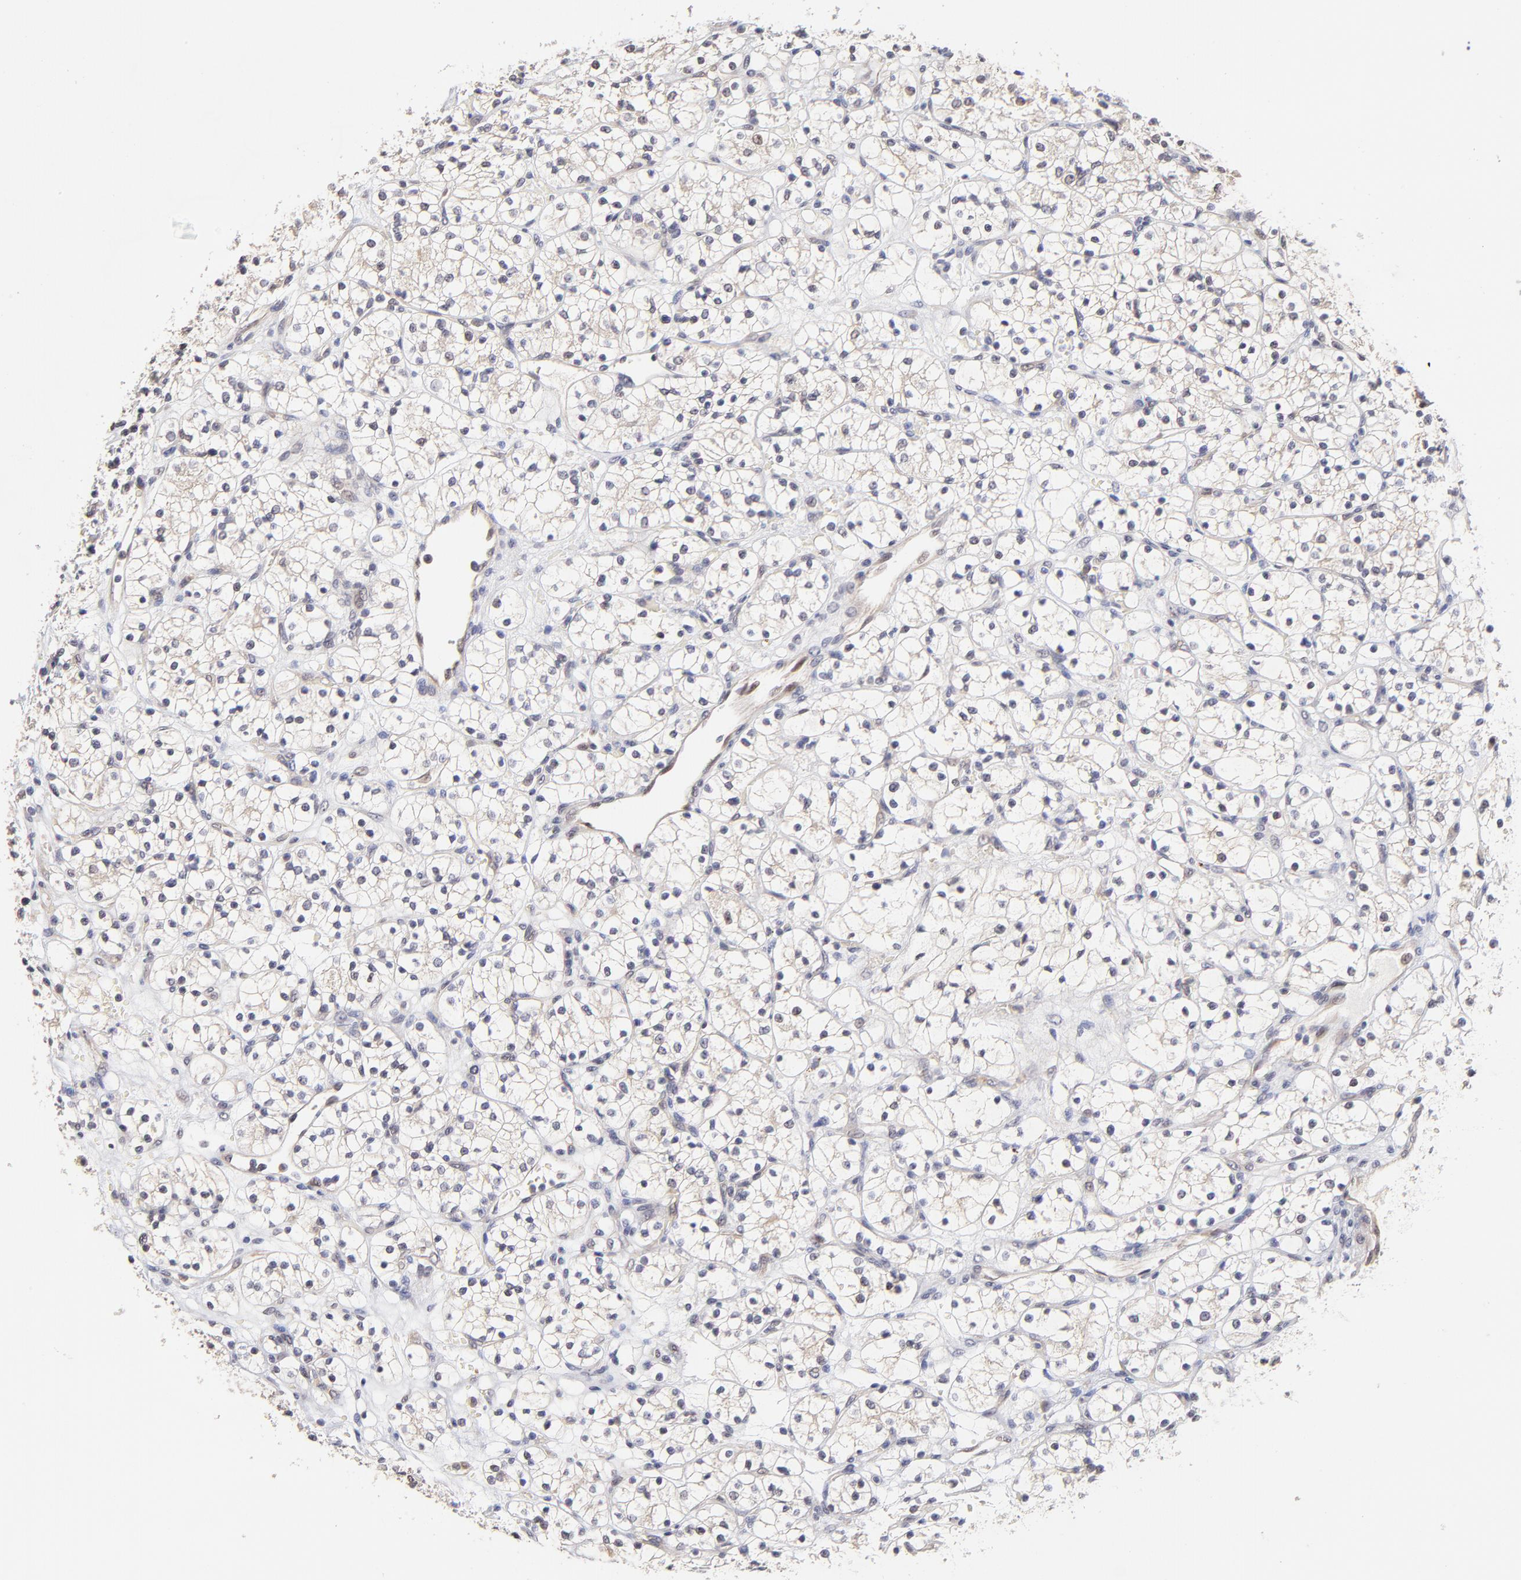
{"staining": {"intensity": "weak", "quantity": "25%-75%", "location": "cytoplasmic/membranous"}, "tissue": "renal cancer", "cell_type": "Tumor cells", "image_type": "cancer", "snomed": [{"axis": "morphology", "description": "Adenocarcinoma, NOS"}, {"axis": "topography", "description": "Kidney"}], "caption": "An image of renal cancer stained for a protein displays weak cytoplasmic/membranous brown staining in tumor cells.", "gene": "ZNF10", "patient": {"sex": "female", "age": 60}}